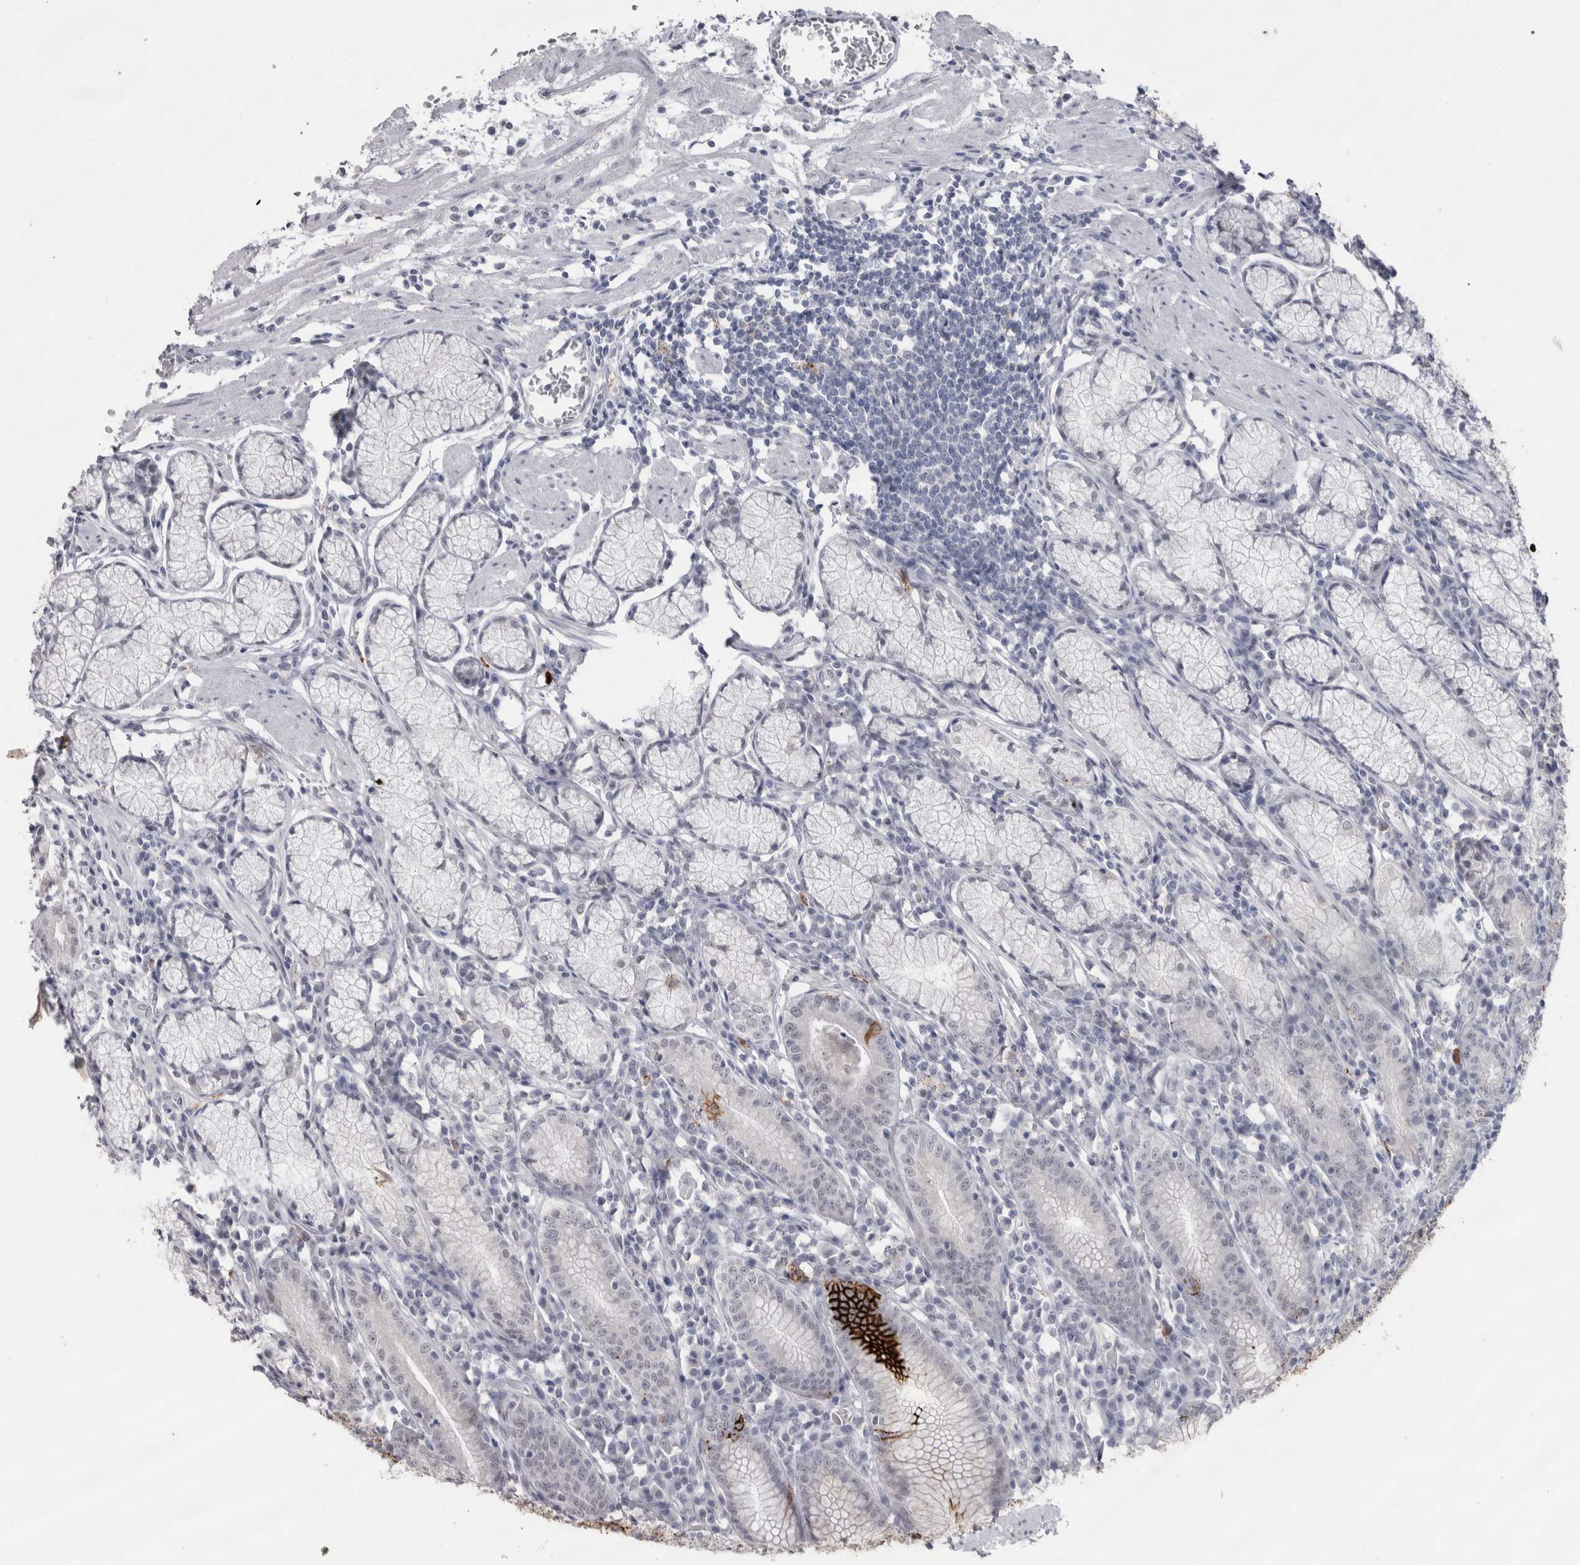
{"staining": {"intensity": "strong", "quantity": "<25%", "location": "cytoplasmic/membranous,nuclear"}, "tissue": "stomach", "cell_type": "Glandular cells", "image_type": "normal", "snomed": [{"axis": "morphology", "description": "Normal tissue, NOS"}, {"axis": "topography", "description": "Stomach"}], "caption": "Human stomach stained for a protein (brown) reveals strong cytoplasmic/membranous,nuclear positive staining in about <25% of glandular cells.", "gene": "CDH17", "patient": {"sex": "male", "age": 55}}